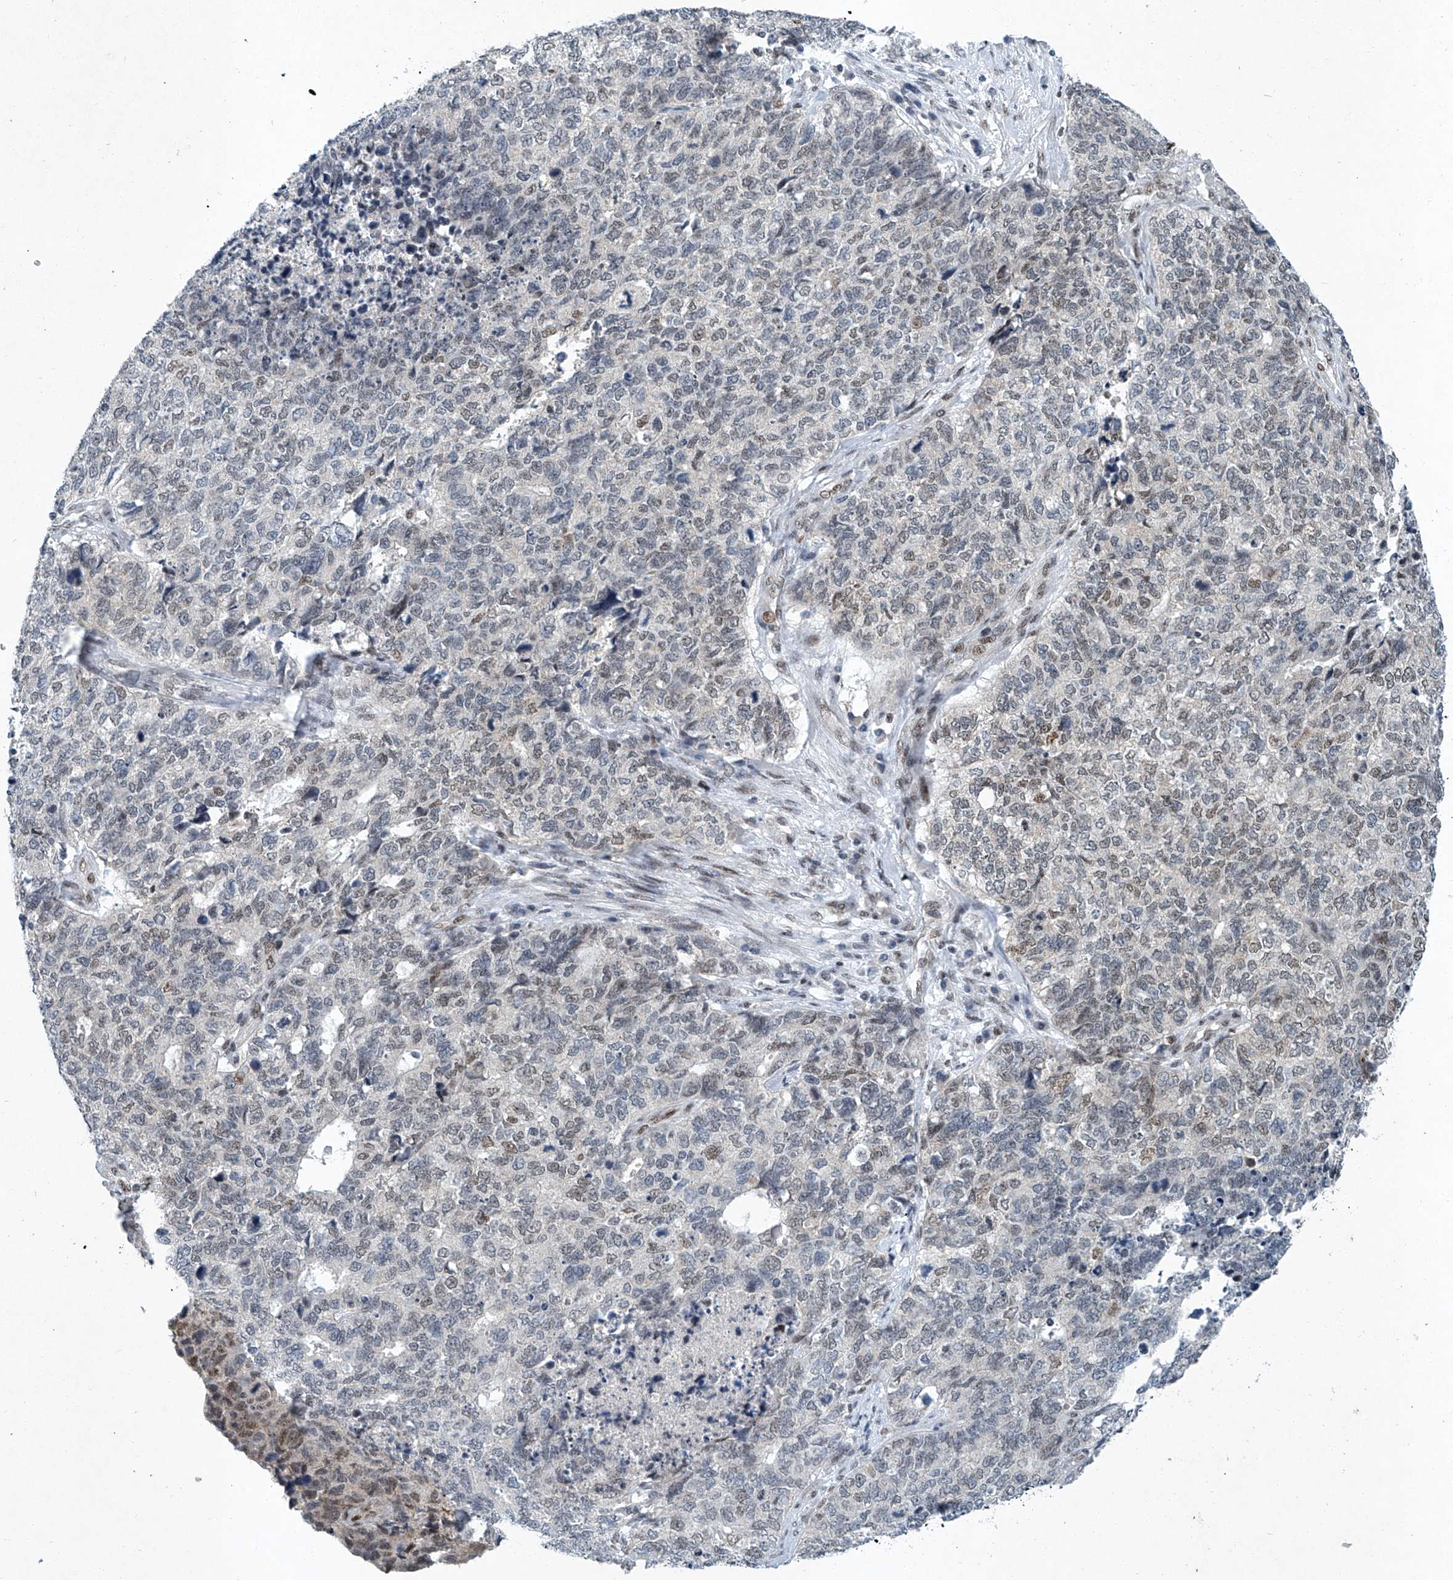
{"staining": {"intensity": "weak", "quantity": "<25%", "location": "nuclear"}, "tissue": "cervical cancer", "cell_type": "Tumor cells", "image_type": "cancer", "snomed": [{"axis": "morphology", "description": "Squamous cell carcinoma, NOS"}, {"axis": "topography", "description": "Cervix"}], "caption": "An IHC micrograph of squamous cell carcinoma (cervical) is shown. There is no staining in tumor cells of squamous cell carcinoma (cervical).", "gene": "TFDP1", "patient": {"sex": "female", "age": 63}}